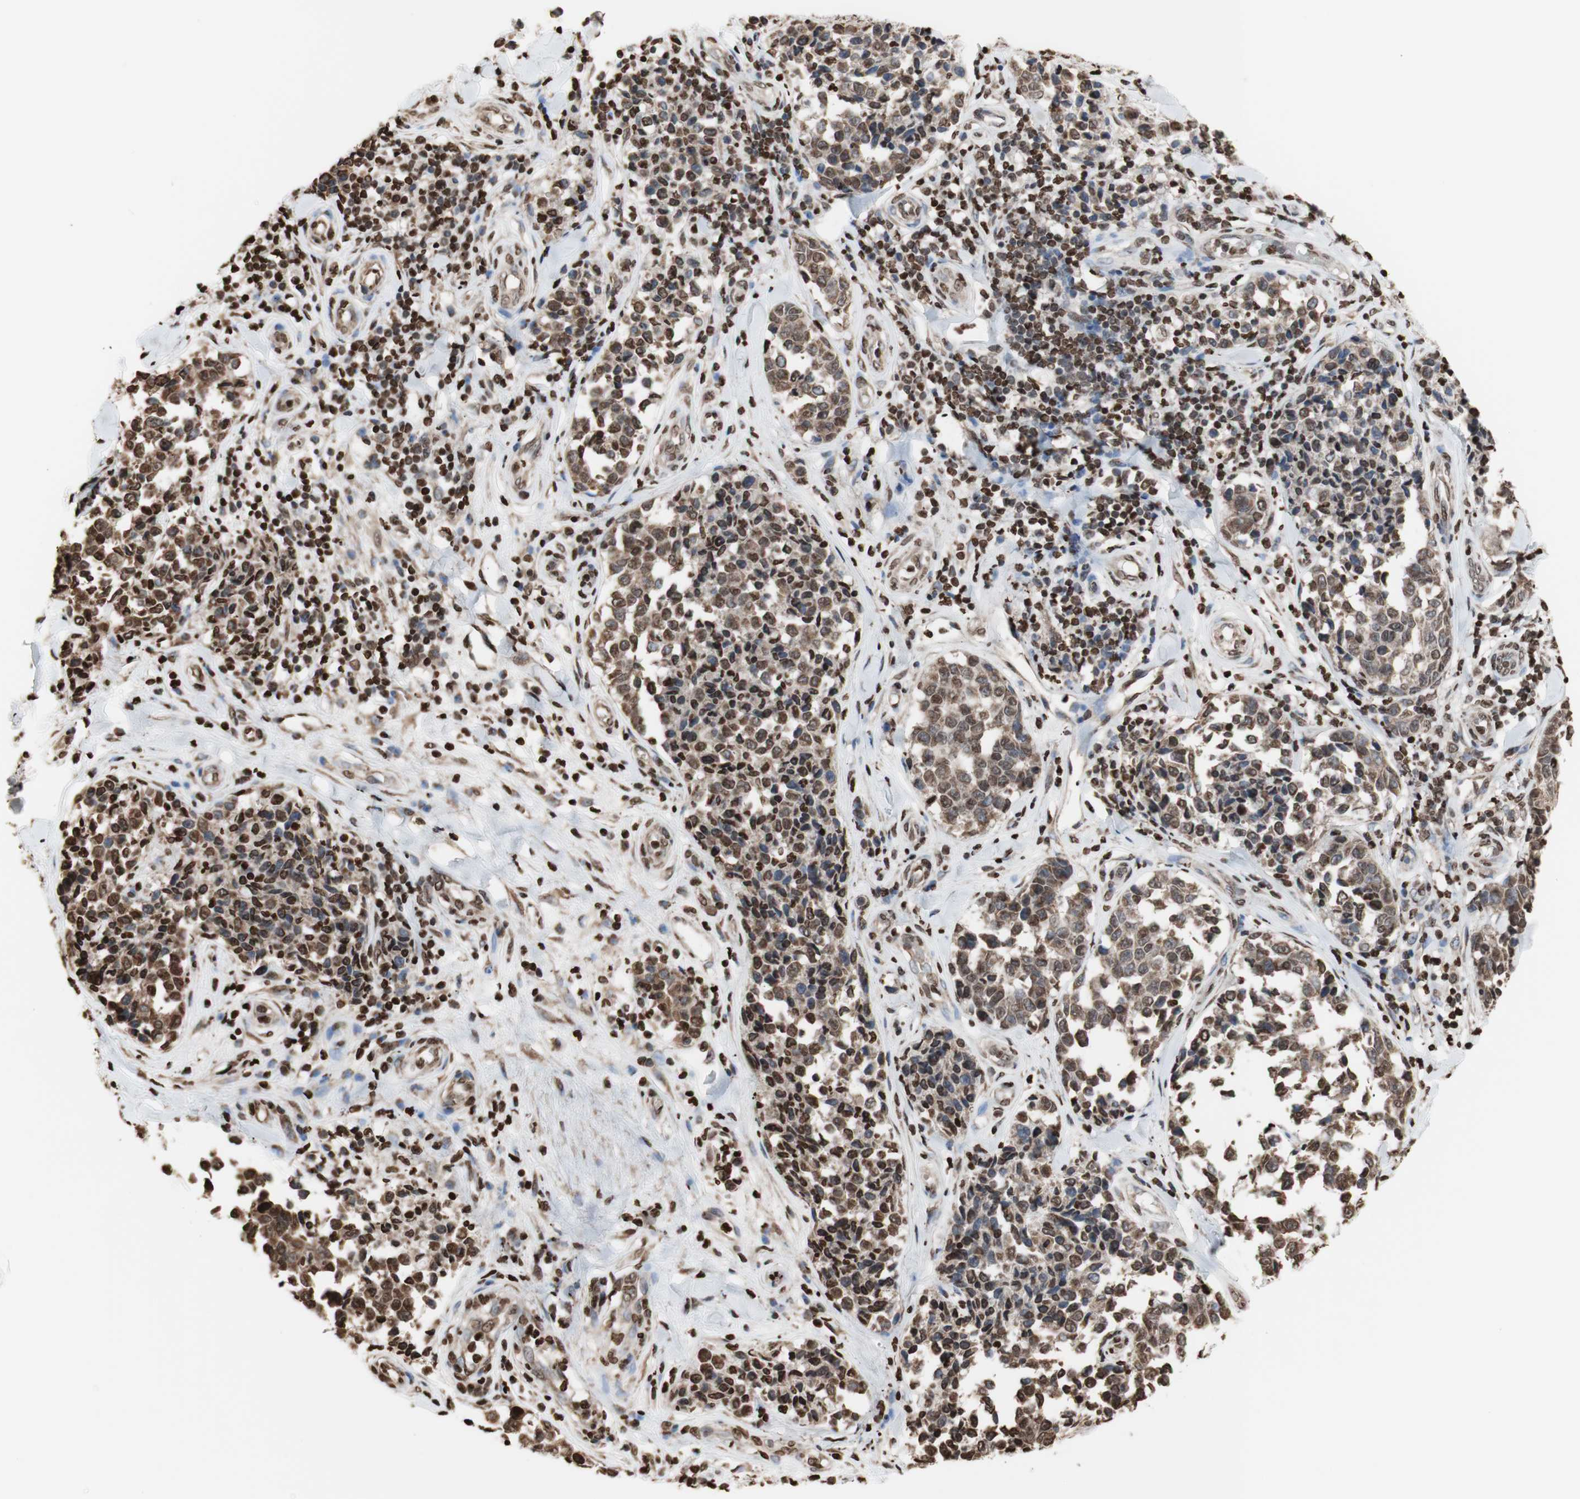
{"staining": {"intensity": "moderate", "quantity": ">75%", "location": "cytoplasmic/membranous"}, "tissue": "melanoma", "cell_type": "Tumor cells", "image_type": "cancer", "snomed": [{"axis": "morphology", "description": "Malignant melanoma, NOS"}, {"axis": "topography", "description": "Skin"}], "caption": "Tumor cells display medium levels of moderate cytoplasmic/membranous staining in approximately >75% of cells in human melanoma.", "gene": "SNAI2", "patient": {"sex": "female", "age": 64}}